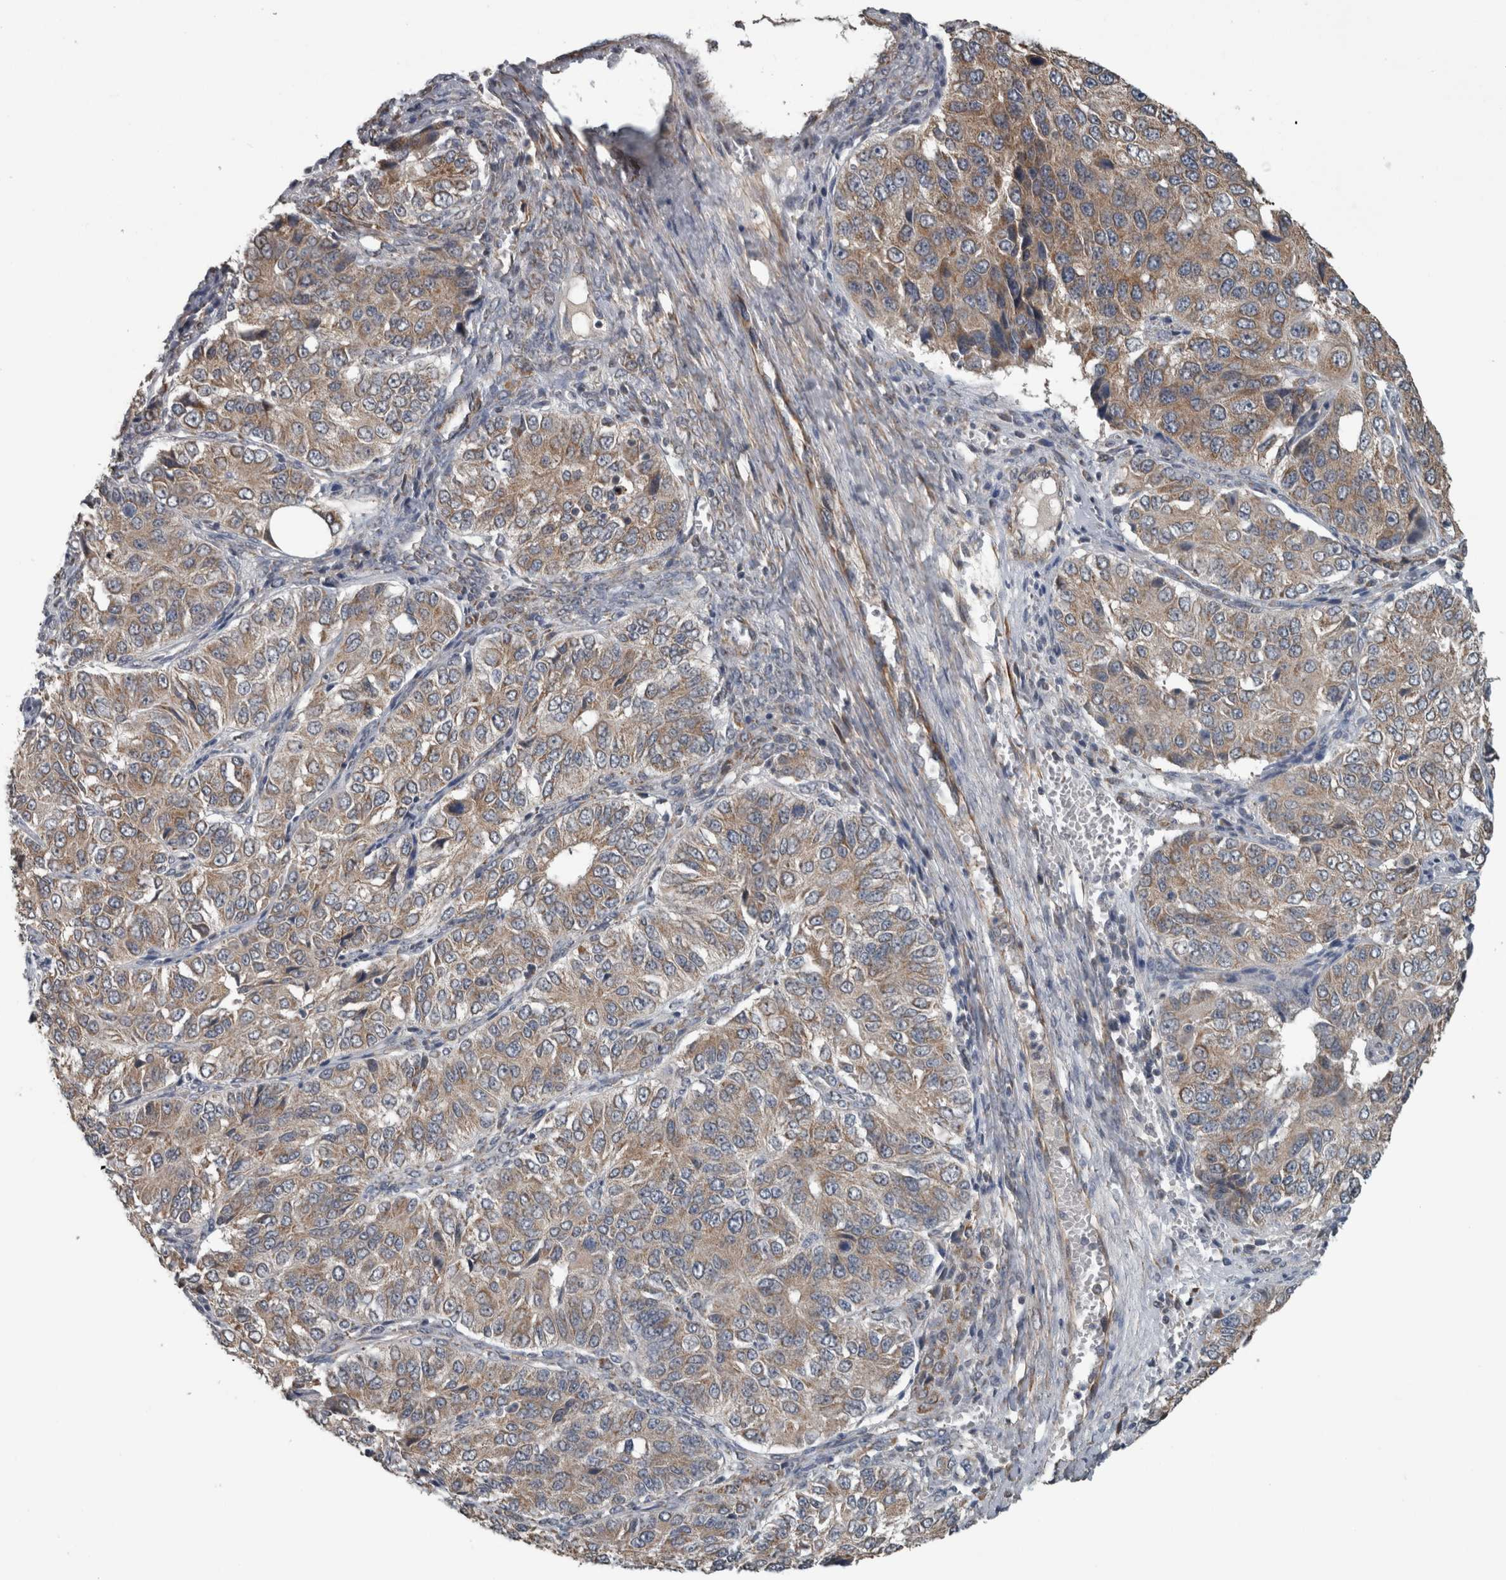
{"staining": {"intensity": "moderate", "quantity": "25%-75%", "location": "cytoplasmic/membranous"}, "tissue": "ovarian cancer", "cell_type": "Tumor cells", "image_type": "cancer", "snomed": [{"axis": "morphology", "description": "Carcinoma, endometroid"}, {"axis": "topography", "description": "Ovary"}], "caption": "Immunohistochemistry staining of ovarian cancer, which demonstrates medium levels of moderate cytoplasmic/membranous staining in approximately 25%-75% of tumor cells indicating moderate cytoplasmic/membranous protein staining. The staining was performed using DAB (3,3'-diaminobenzidine) (brown) for protein detection and nuclei were counterstained in hematoxylin (blue).", "gene": "ARMC1", "patient": {"sex": "female", "age": 51}}